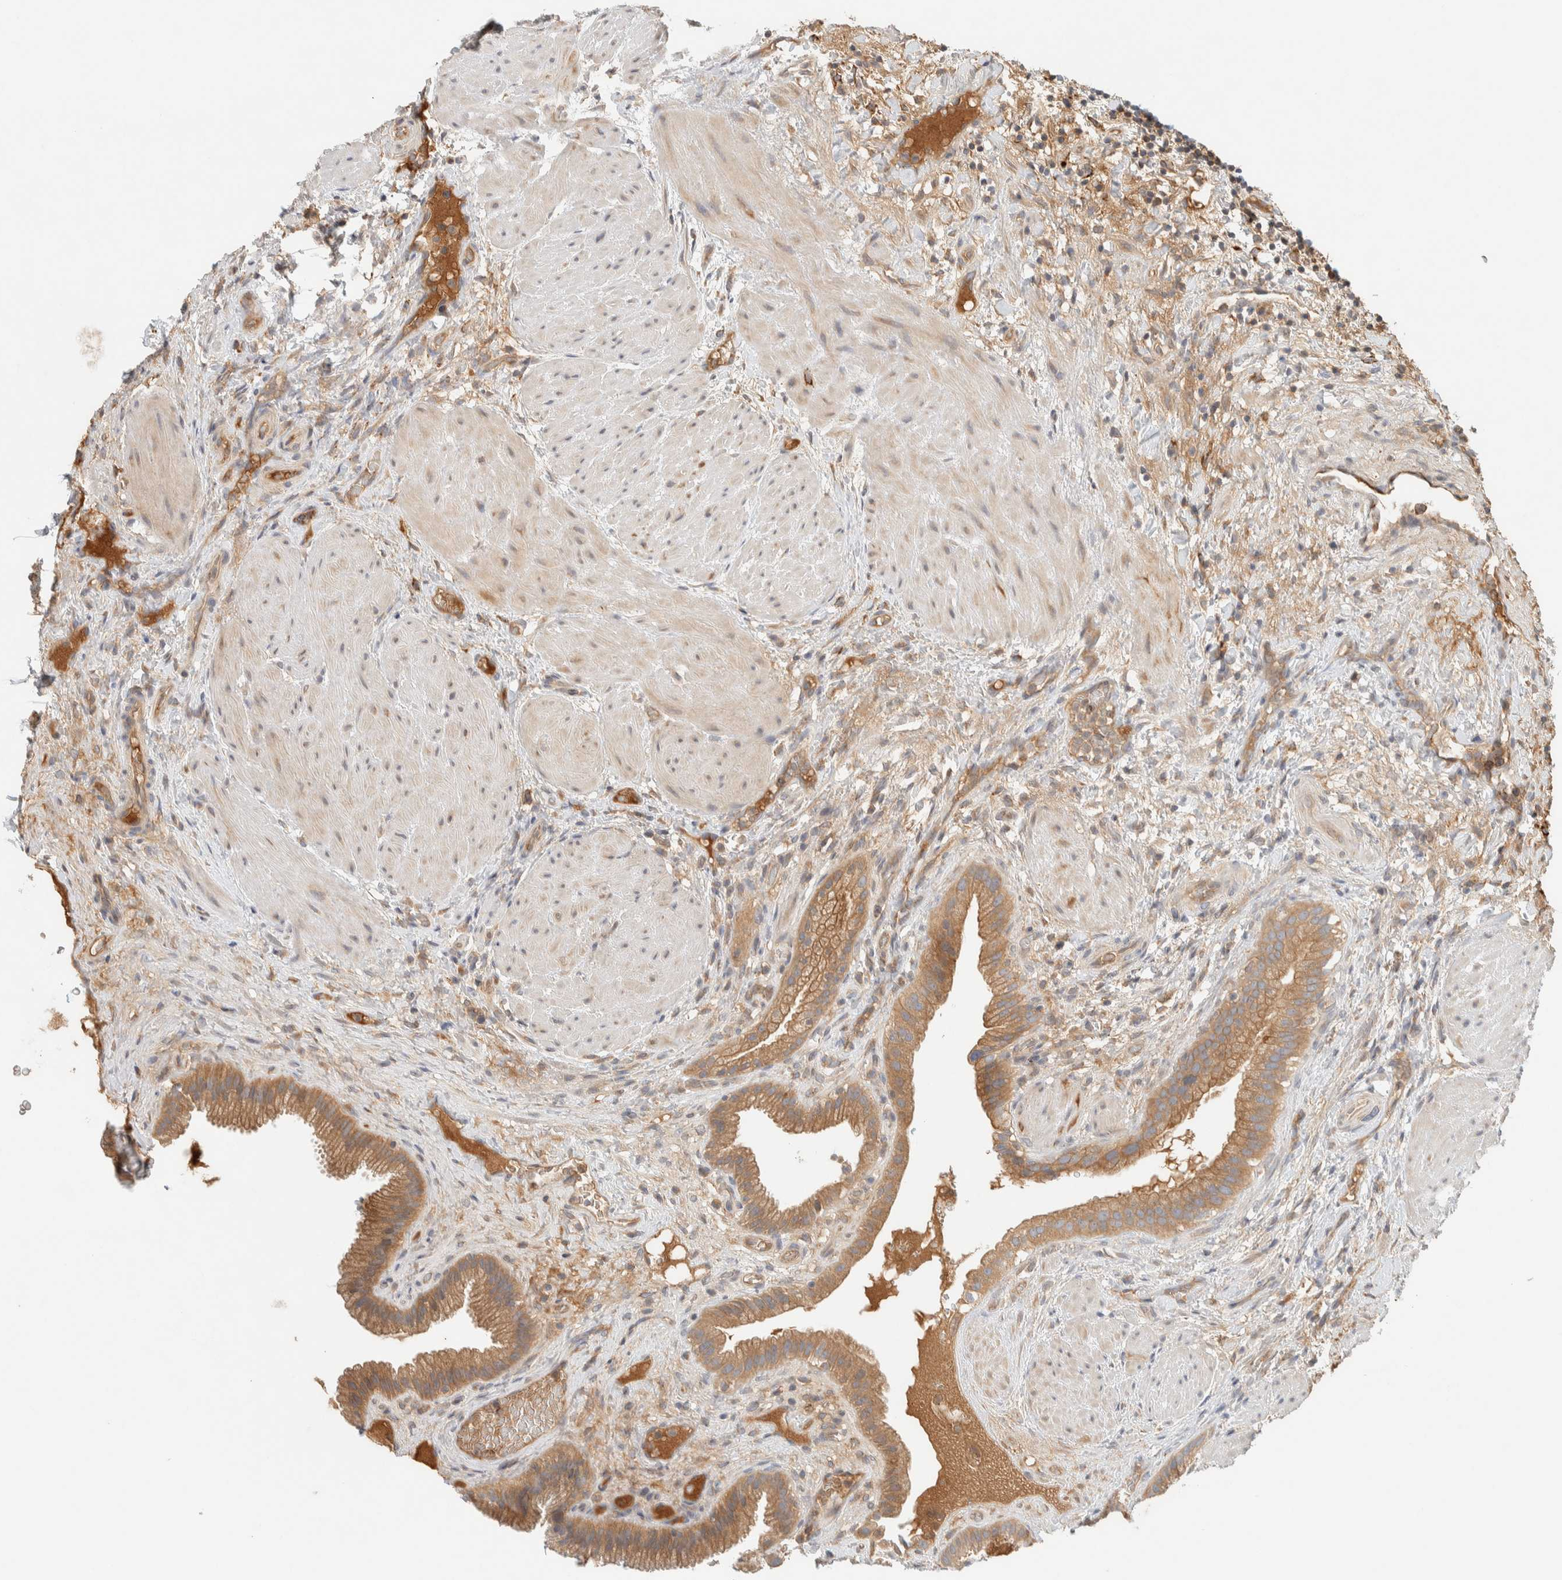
{"staining": {"intensity": "moderate", "quantity": ">75%", "location": "cytoplasmic/membranous"}, "tissue": "gallbladder", "cell_type": "Glandular cells", "image_type": "normal", "snomed": [{"axis": "morphology", "description": "Normal tissue, NOS"}, {"axis": "topography", "description": "Gallbladder"}], "caption": "Immunohistochemical staining of unremarkable gallbladder reveals moderate cytoplasmic/membranous protein positivity in about >75% of glandular cells. Immunohistochemistry stains the protein of interest in brown and the nuclei are stained blue.", "gene": "FAM167A", "patient": {"sex": "male", "age": 49}}